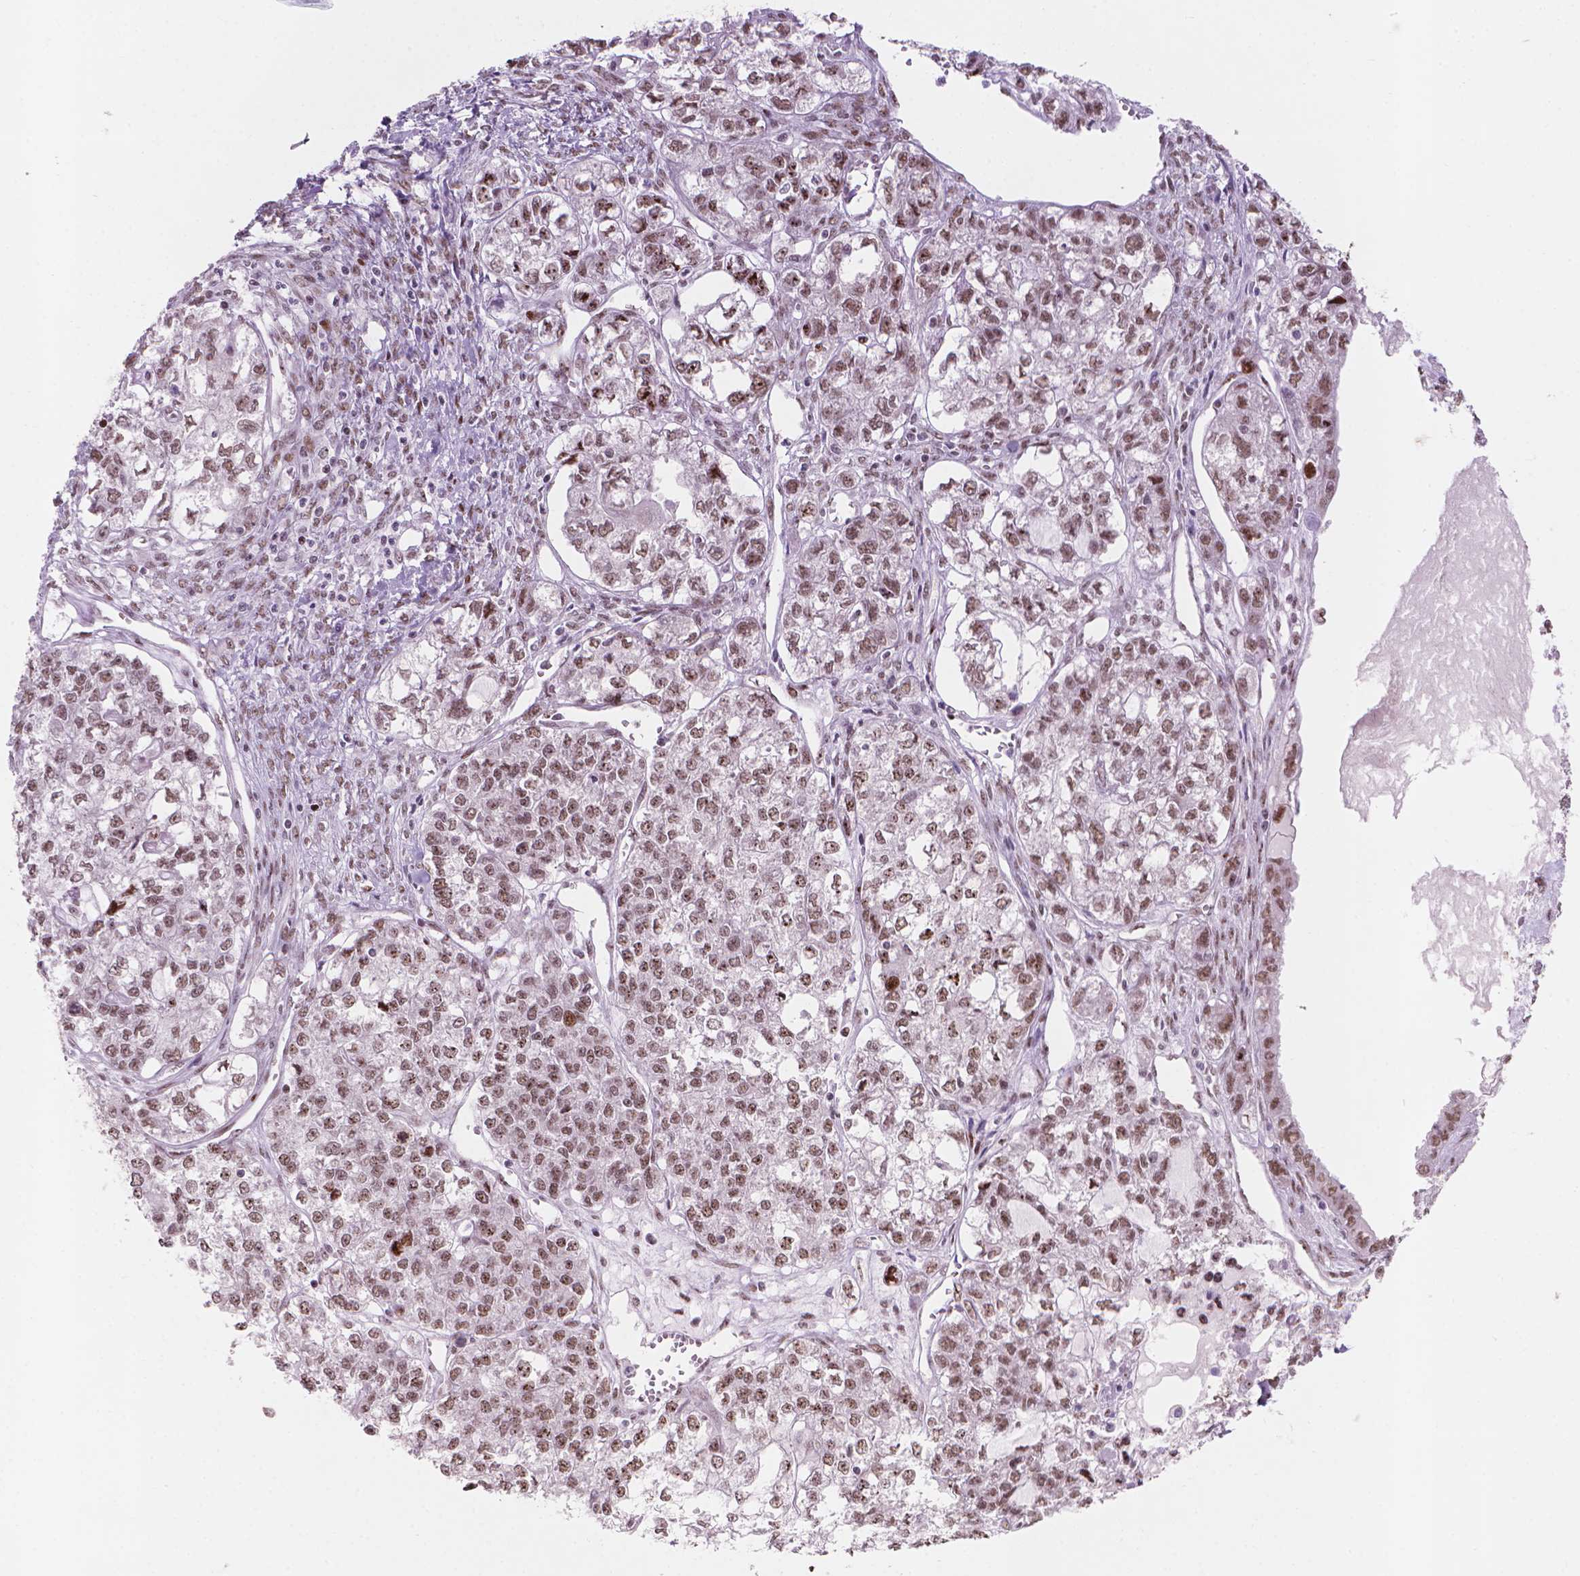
{"staining": {"intensity": "moderate", "quantity": ">75%", "location": "nuclear"}, "tissue": "ovarian cancer", "cell_type": "Tumor cells", "image_type": "cancer", "snomed": [{"axis": "morphology", "description": "Carcinoma, endometroid"}, {"axis": "topography", "description": "Ovary"}], "caption": "The micrograph shows immunohistochemical staining of ovarian endometroid carcinoma. There is moderate nuclear staining is appreciated in about >75% of tumor cells.", "gene": "HES7", "patient": {"sex": "female", "age": 64}}